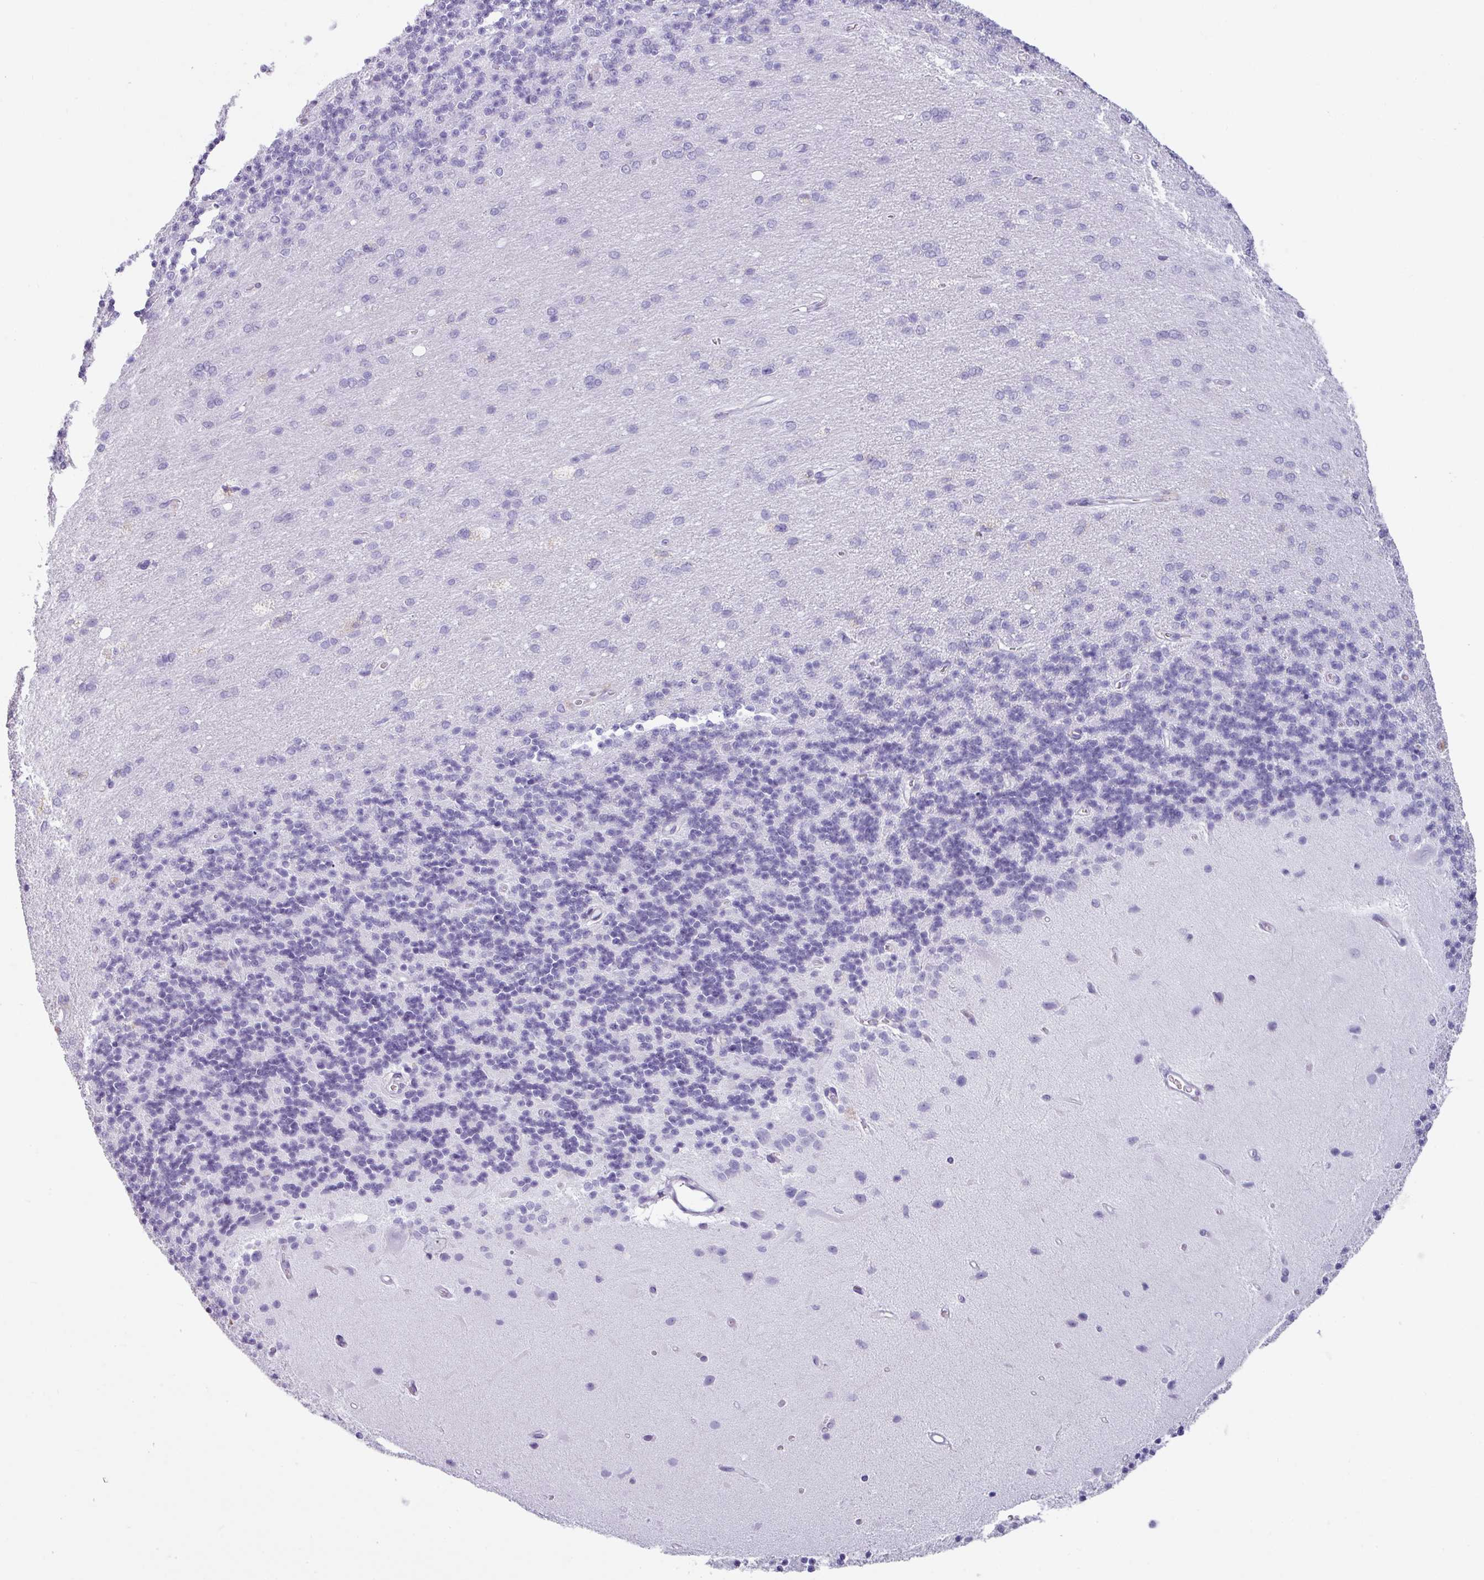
{"staining": {"intensity": "negative", "quantity": "none", "location": "none"}, "tissue": "cerebellum", "cell_type": "Cells in granular layer", "image_type": "normal", "snomed": [{"axis": "morphology", "description": "Normal tissue, NOS"}, {"axis": "topography", "description": "Cerebellum"}], "caption": "Cerebellum stained for a protein using immunohistochemistry shows no positivity cells in granular layer.", "gene": "STAT5A", "patient": {"sex": "female", "age": 29}}